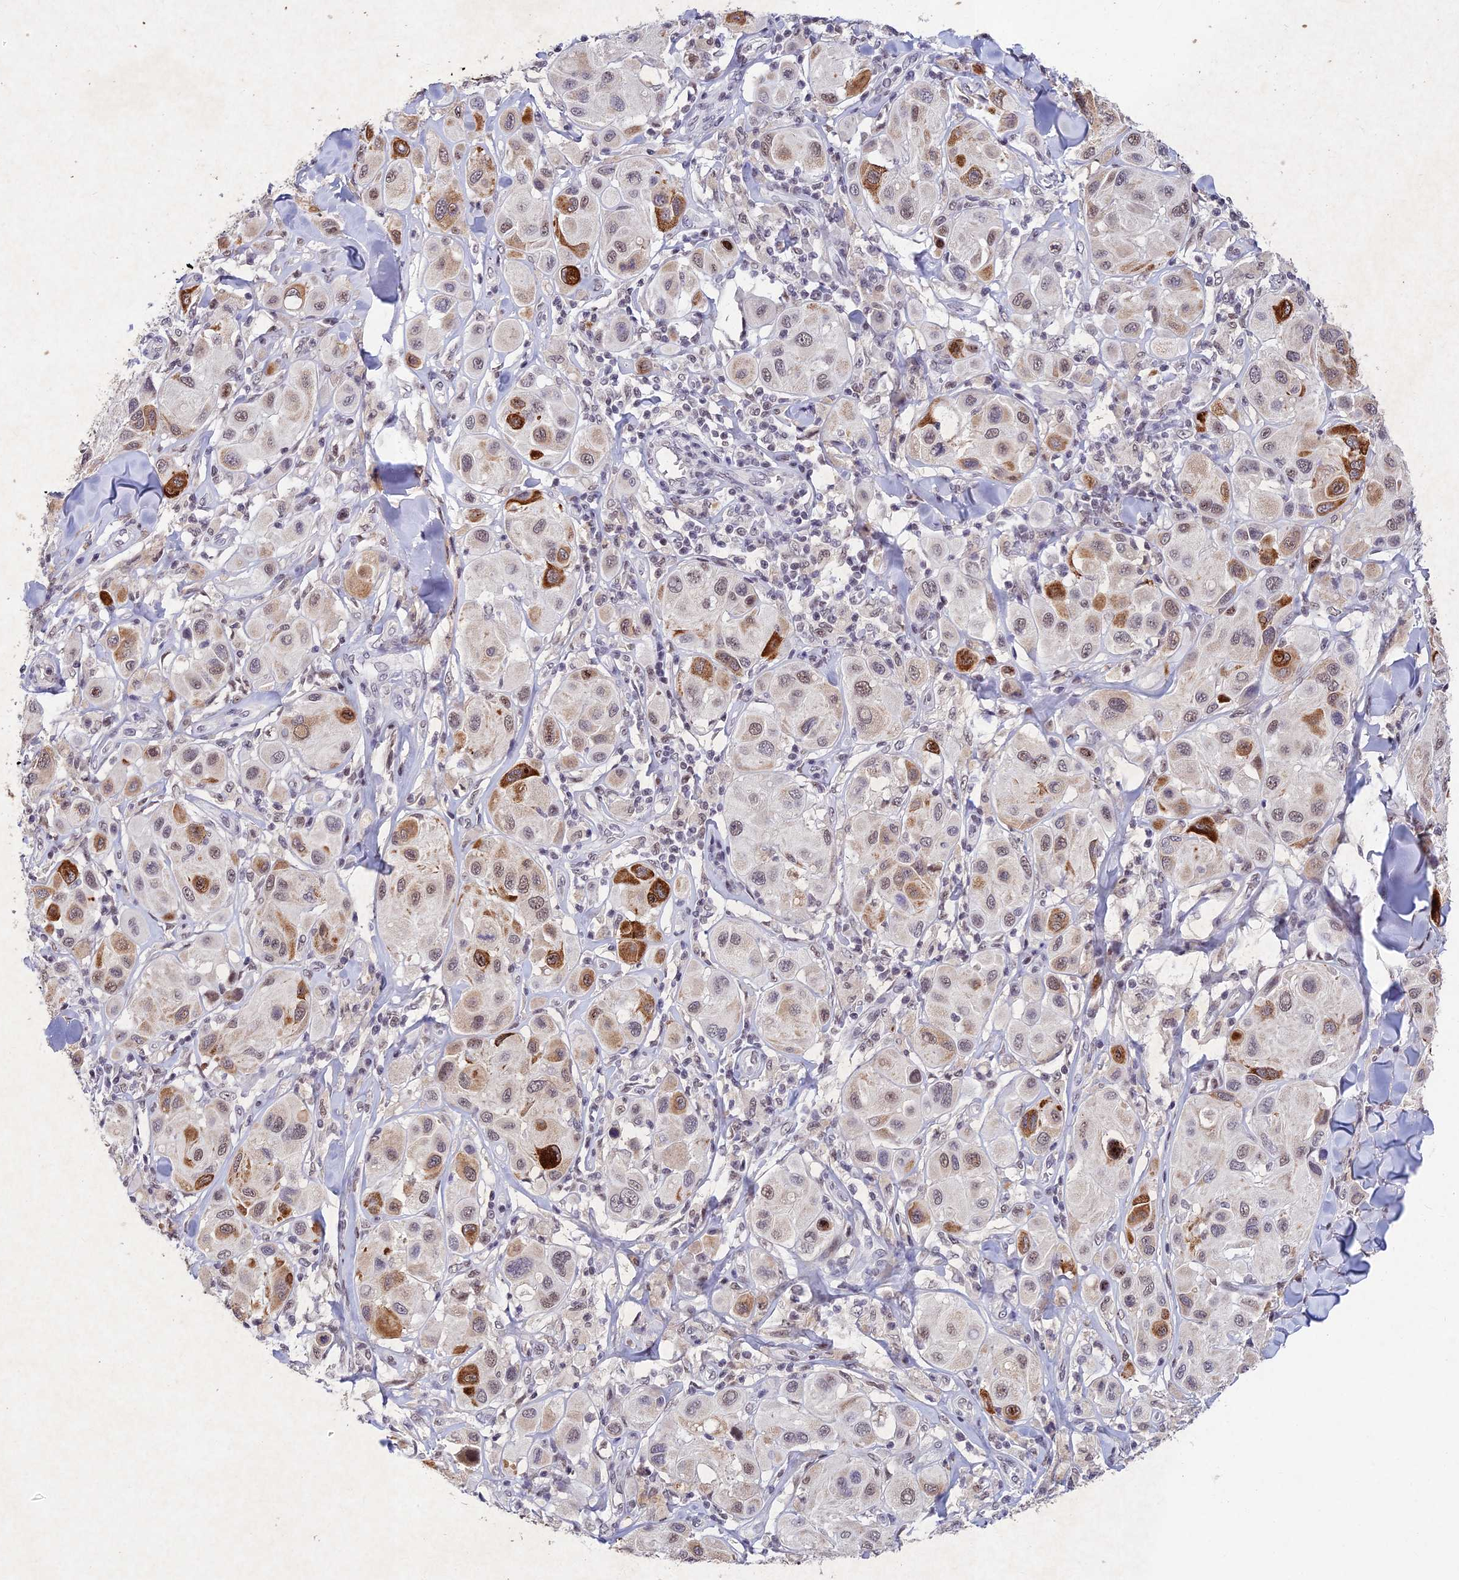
{"staining": {"intensity": "moderate", "quantity": "25%-75%", "location": "cytoplasmic/membranous,nuclear"}, "tissue": "melanoma", "cell_type": "Tumor cells", "image_type": "cancer", "snomed": [{"axis": "morphology", "description": "Malignant melanoma, Metastatic site"}, {"axis": "topography", "description": "Skin"}], "caption": "Melanoma stained with a protein marker shows moderate staining in tumor cells.", "gene": "RAVER1", "patient": {"sex": "male", "age": 41}}